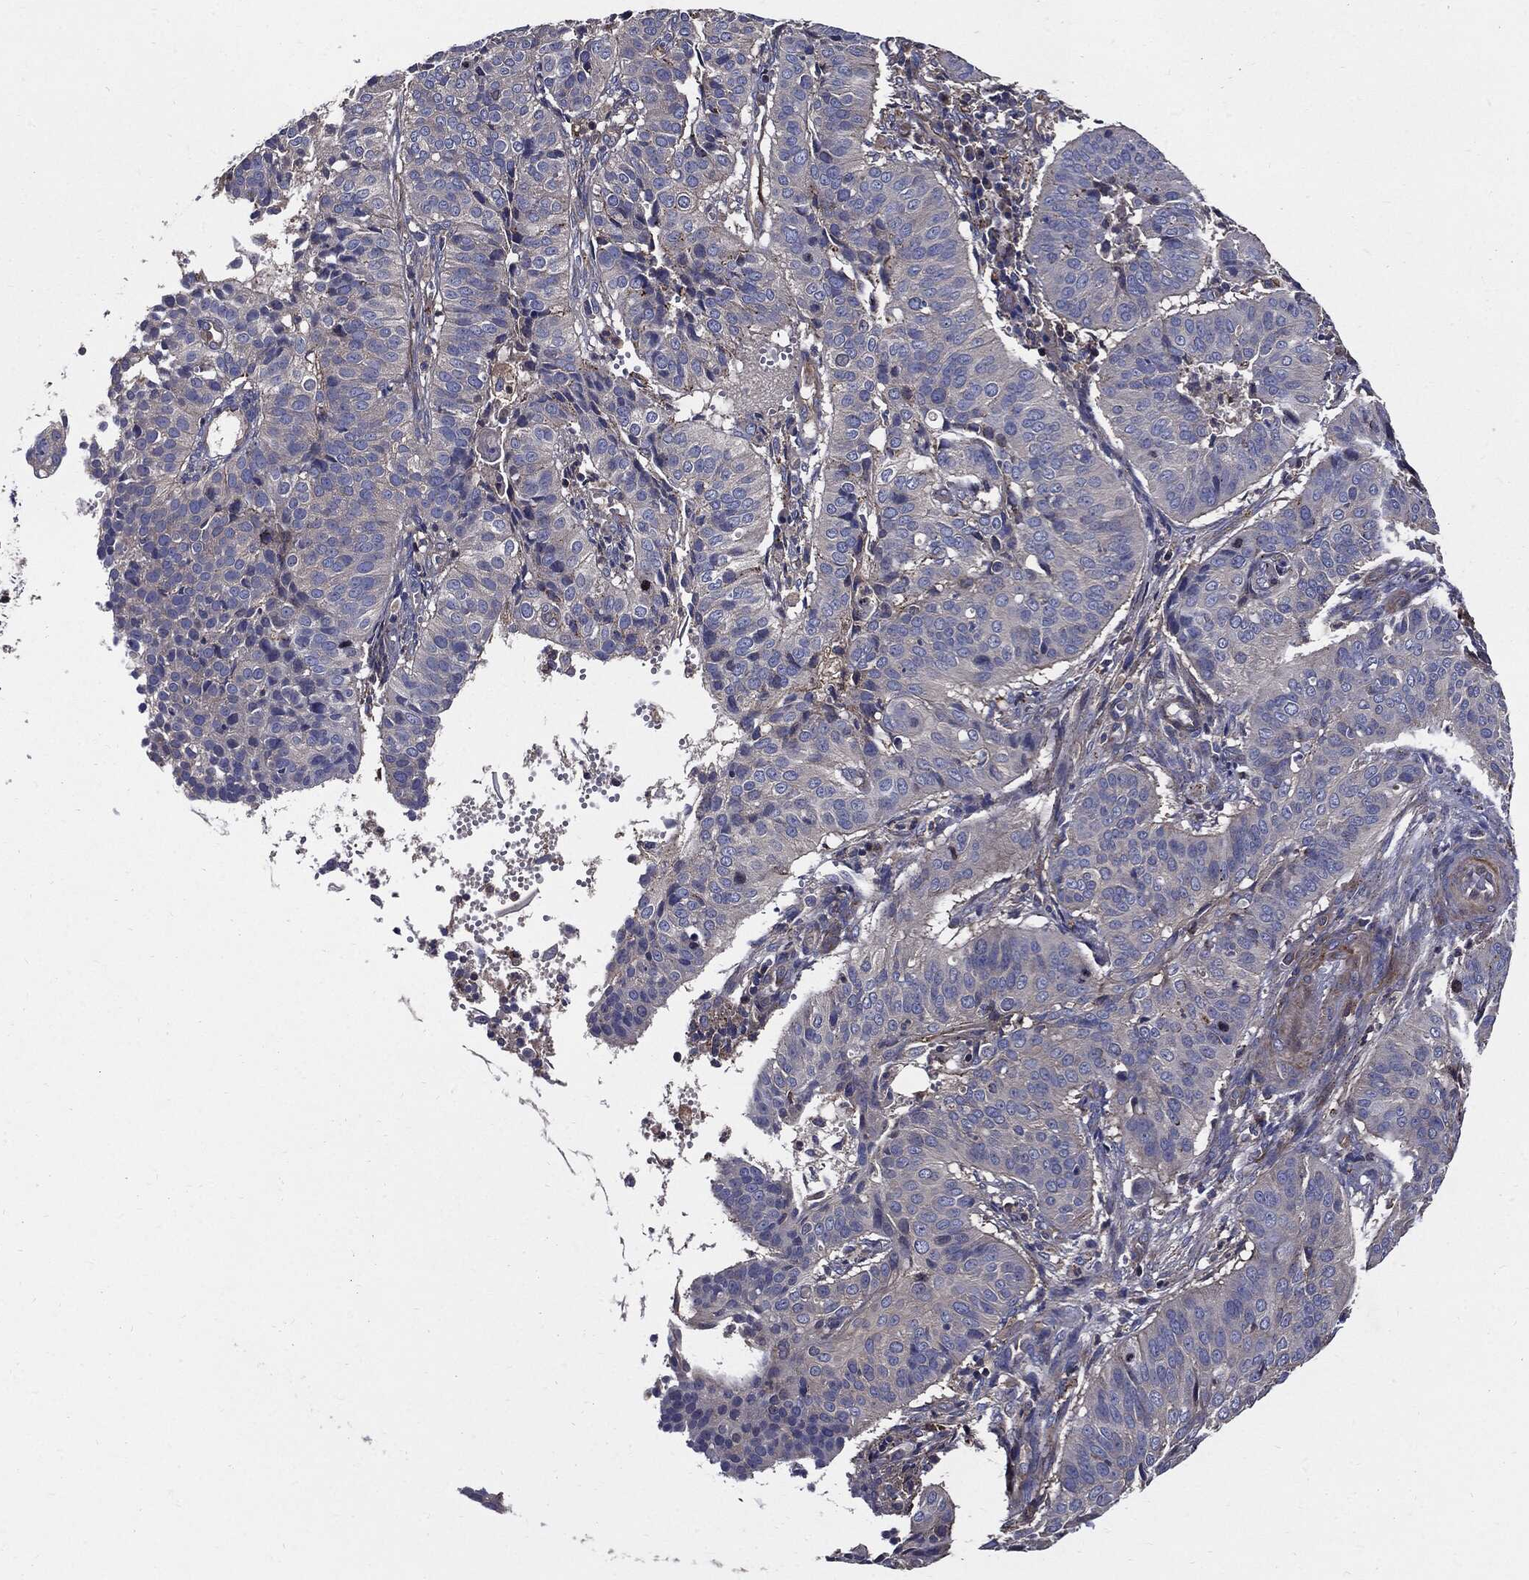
{"staining": {"intensity": "moderate", "quantity": "25%-75%", "location": "cytoplasmic/membranous"}, "tissue": "cervical cancer", "cell_type": "Tumor cells", "image_type": "cancer", "snomed": [{"axis": "morphology", "description": "Normal tissue, NOS"}, {"axis": "morphology", "description": "Squamous cell carcinoma, NOS"}, {"axis": "topography", "description": "Cervix"}], "caption": "Brown immunohistochemical staining in human cervical cancer shows moderate cytoplasmic/membranous staining in about 25%-75% of tumor cells.", "gene": "PDCD6IP", "patient": {"sex": "female", "age": 39}}